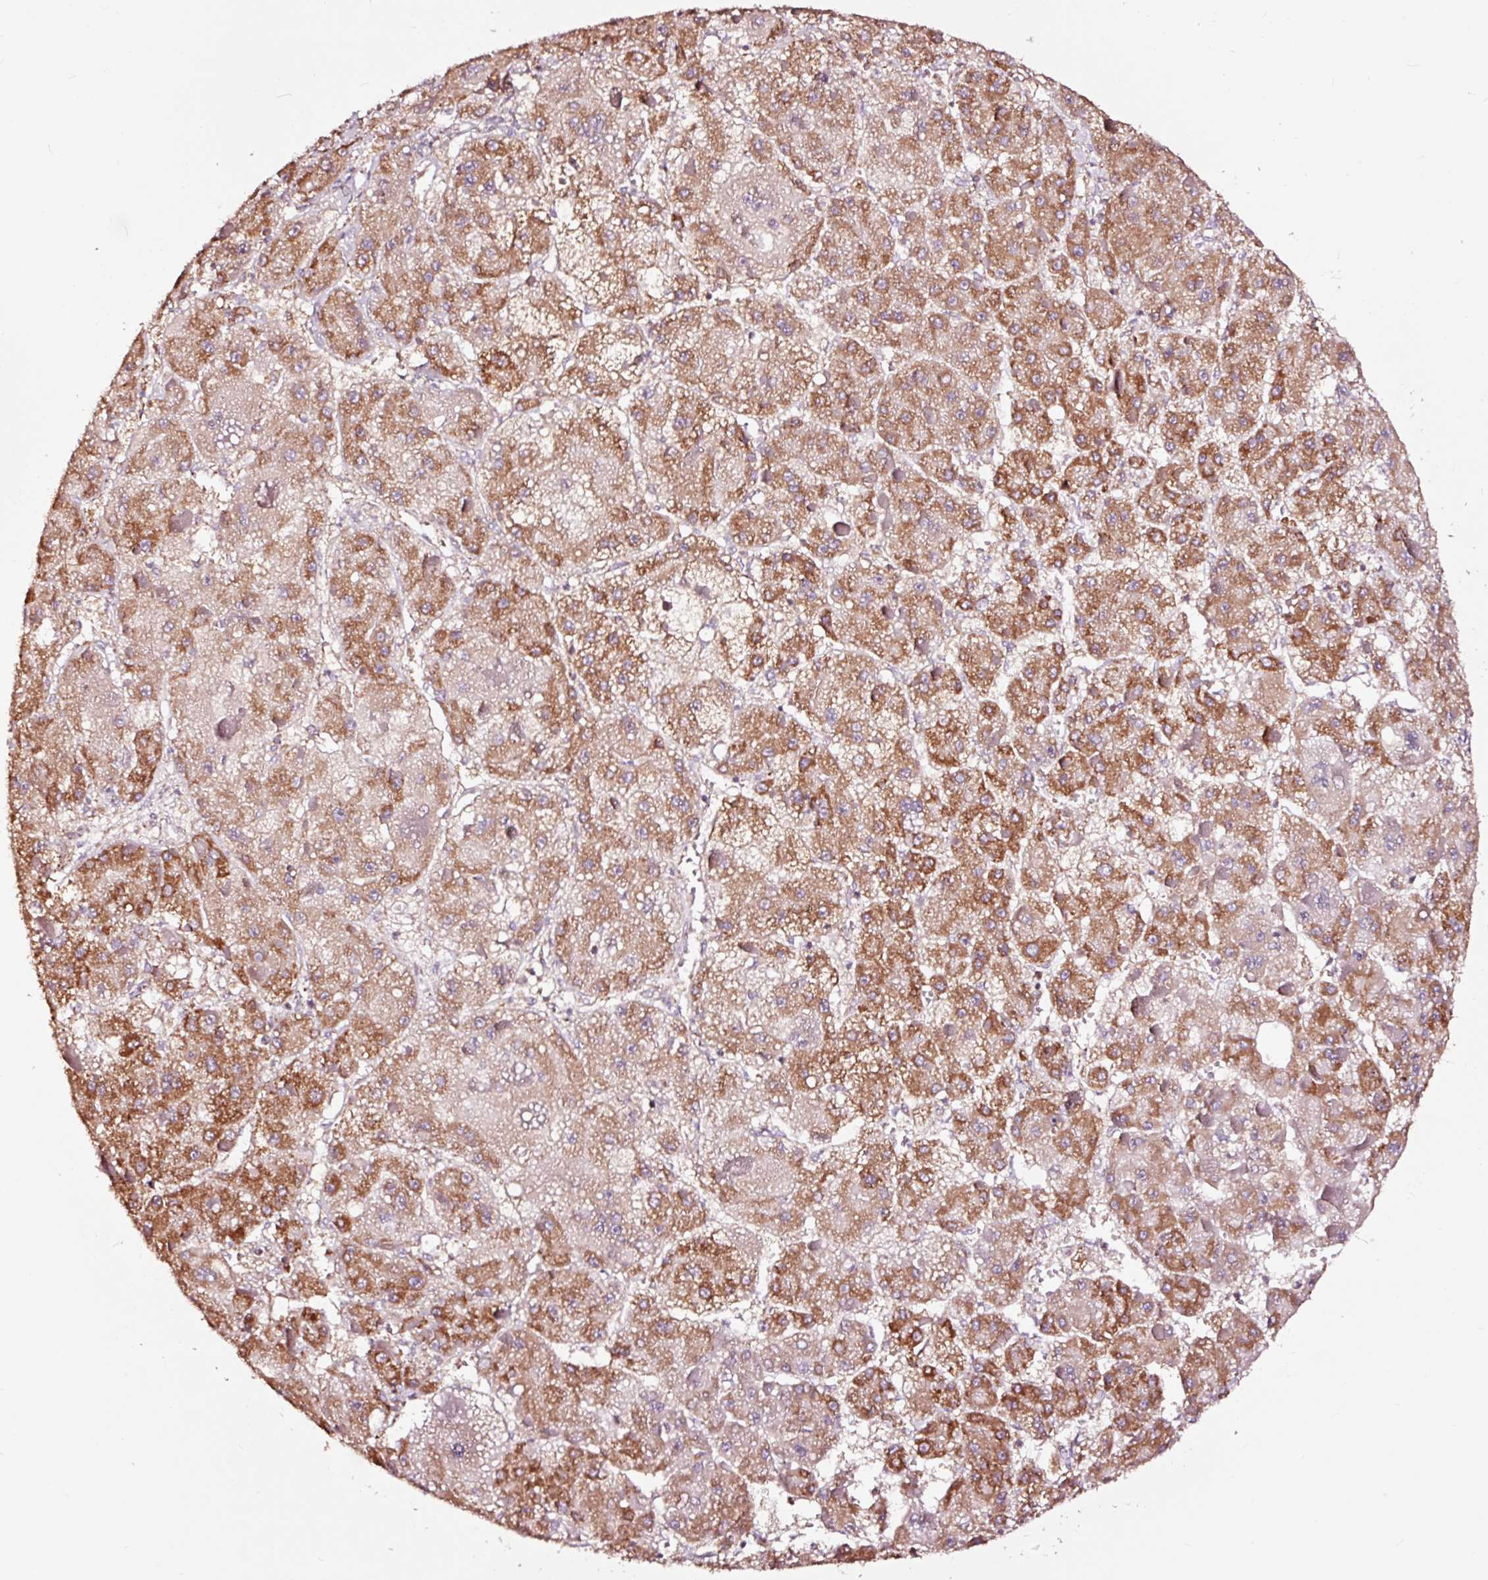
{"staining": {"intensity": "moderate", "quantity": ">75%", "location": "cytoplasmic/membranous"}, "tissue": "liver cancer", "cell_type": "Tumor cells", "image_type": "cancer", "snomed": [{"axis": "morphology", "description": "Carcinoma, Hepatocellular, NOS"}, {"axis": "topography", "description": "Liver"}], "caption": "Immunohistochemical staining of hepatocellular carcinoma (liver) reveals medium levels of moderate cytoplasmic/membranous protein positivity in approximately >75% of tumor cells.", "gene": "TPM1", "patient": {"sex": "female", "age": 73}}